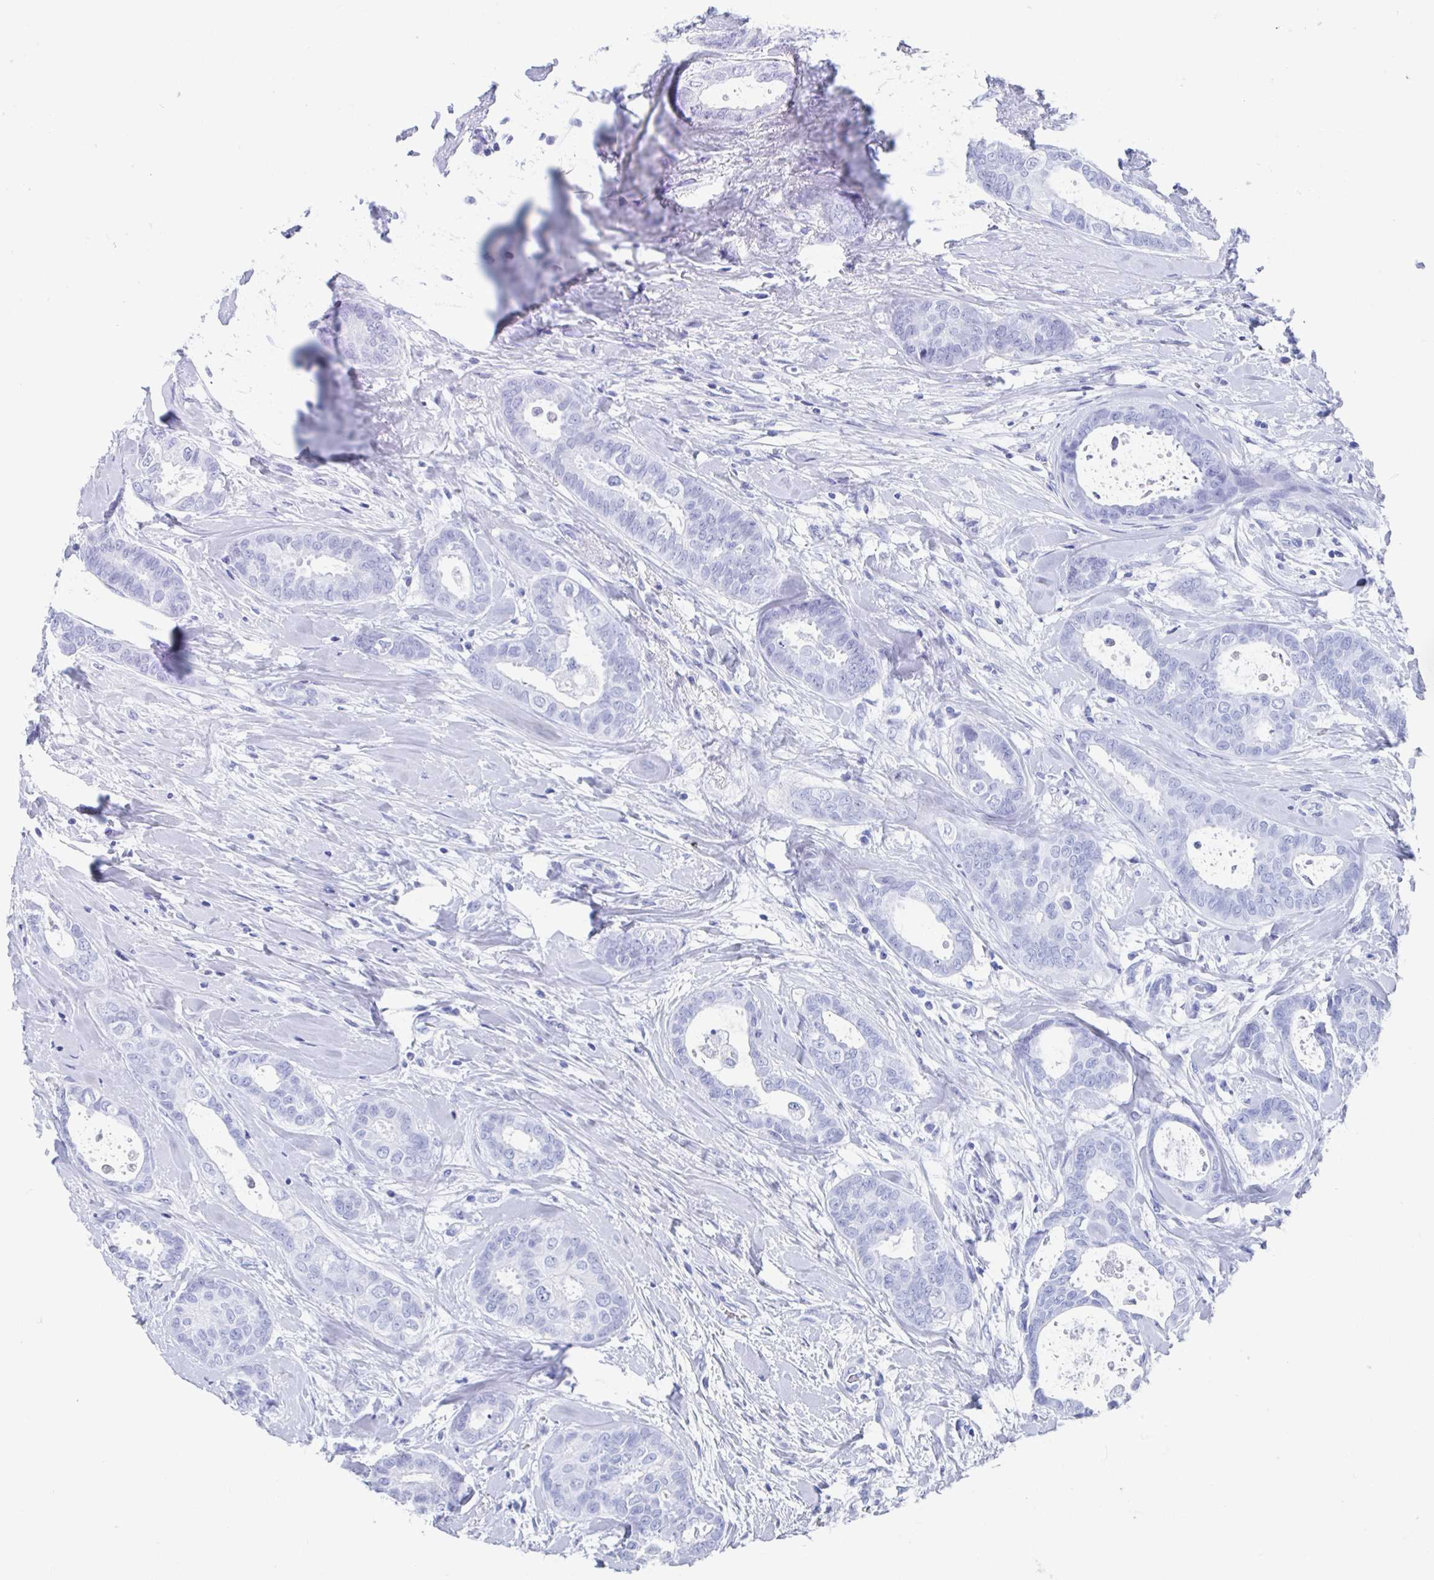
{"staining": {"intensity": "negative", "quantity": "none", "location": "none"}, "tissue": "breast cancer", "cell_type": "Tumor cells", "image_type": "cancer", "snomed": [{"axis": "morphology", "description": "Duct carcinoma"}, {"axis": "topography", "description": "Breast"}], "caption": "This is an IHC image of human breast cancer. There is no staining in tumor cells.", "gene": "HDGFL1", "patient": {"sex": "female", "age": 45}}